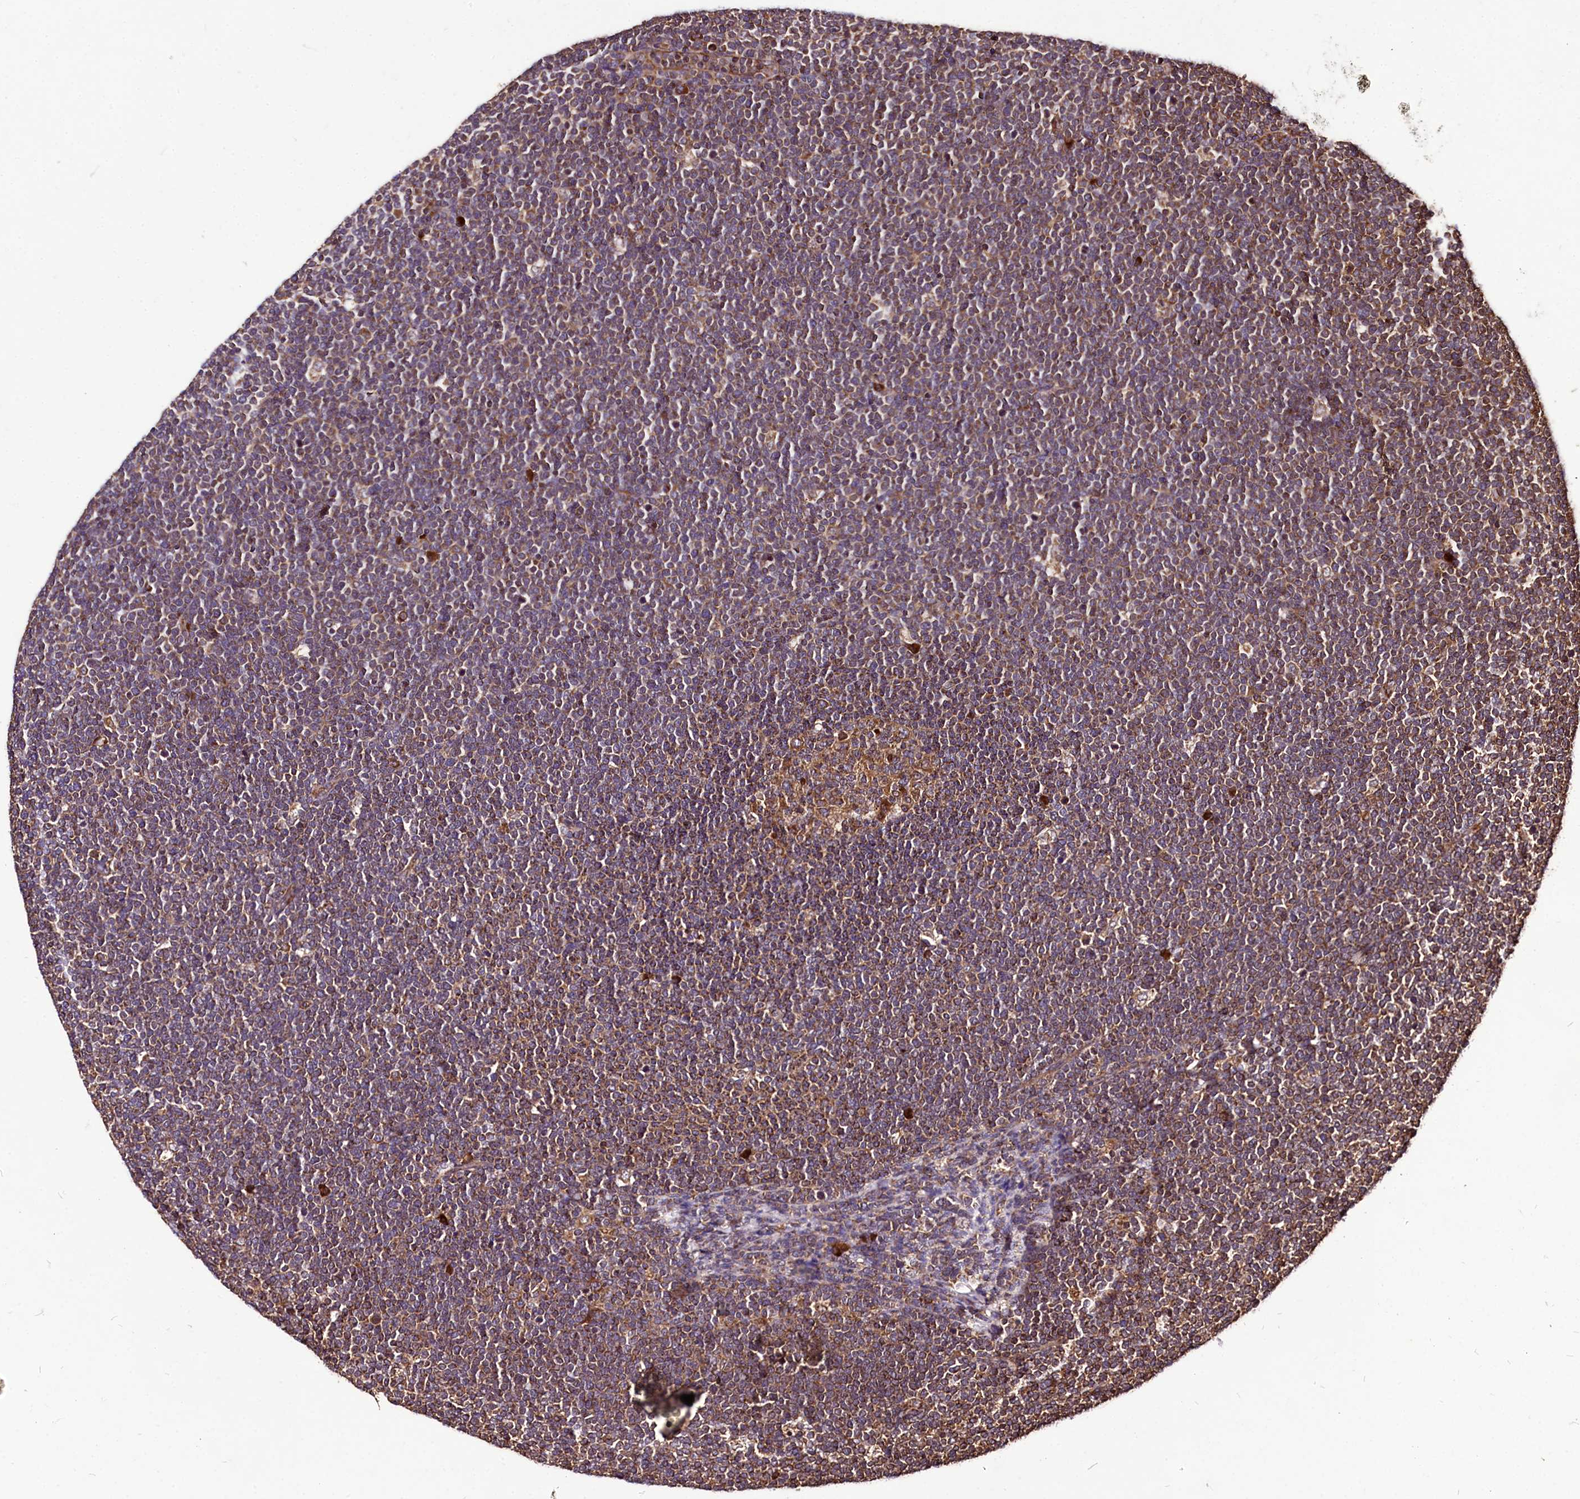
{"staining": {"intensity": "moderate", "quantity": ">75%", "location": "cytoplasmic/membranous"}, "tissue": "lymphoma", "cell_type": "Tumor cells", "image_type": "cancer", "snomed": [{"axis": "morphology", "description": "Malignant lymphoma, non-Hodgkin's type, High grade"}, {"axis": "topography", "description": "Lymph node"}], "caption": "A photomicrograph of human lymphoma stained for a protein displays moderate cytoplasmic/membranous brown staining in tumor cells. Immunohistochemistry stains the protein in brown and the nuclei are stained blue.", "gene": "LRSAM1", "patient": {"sex": "male", "age": 13}}